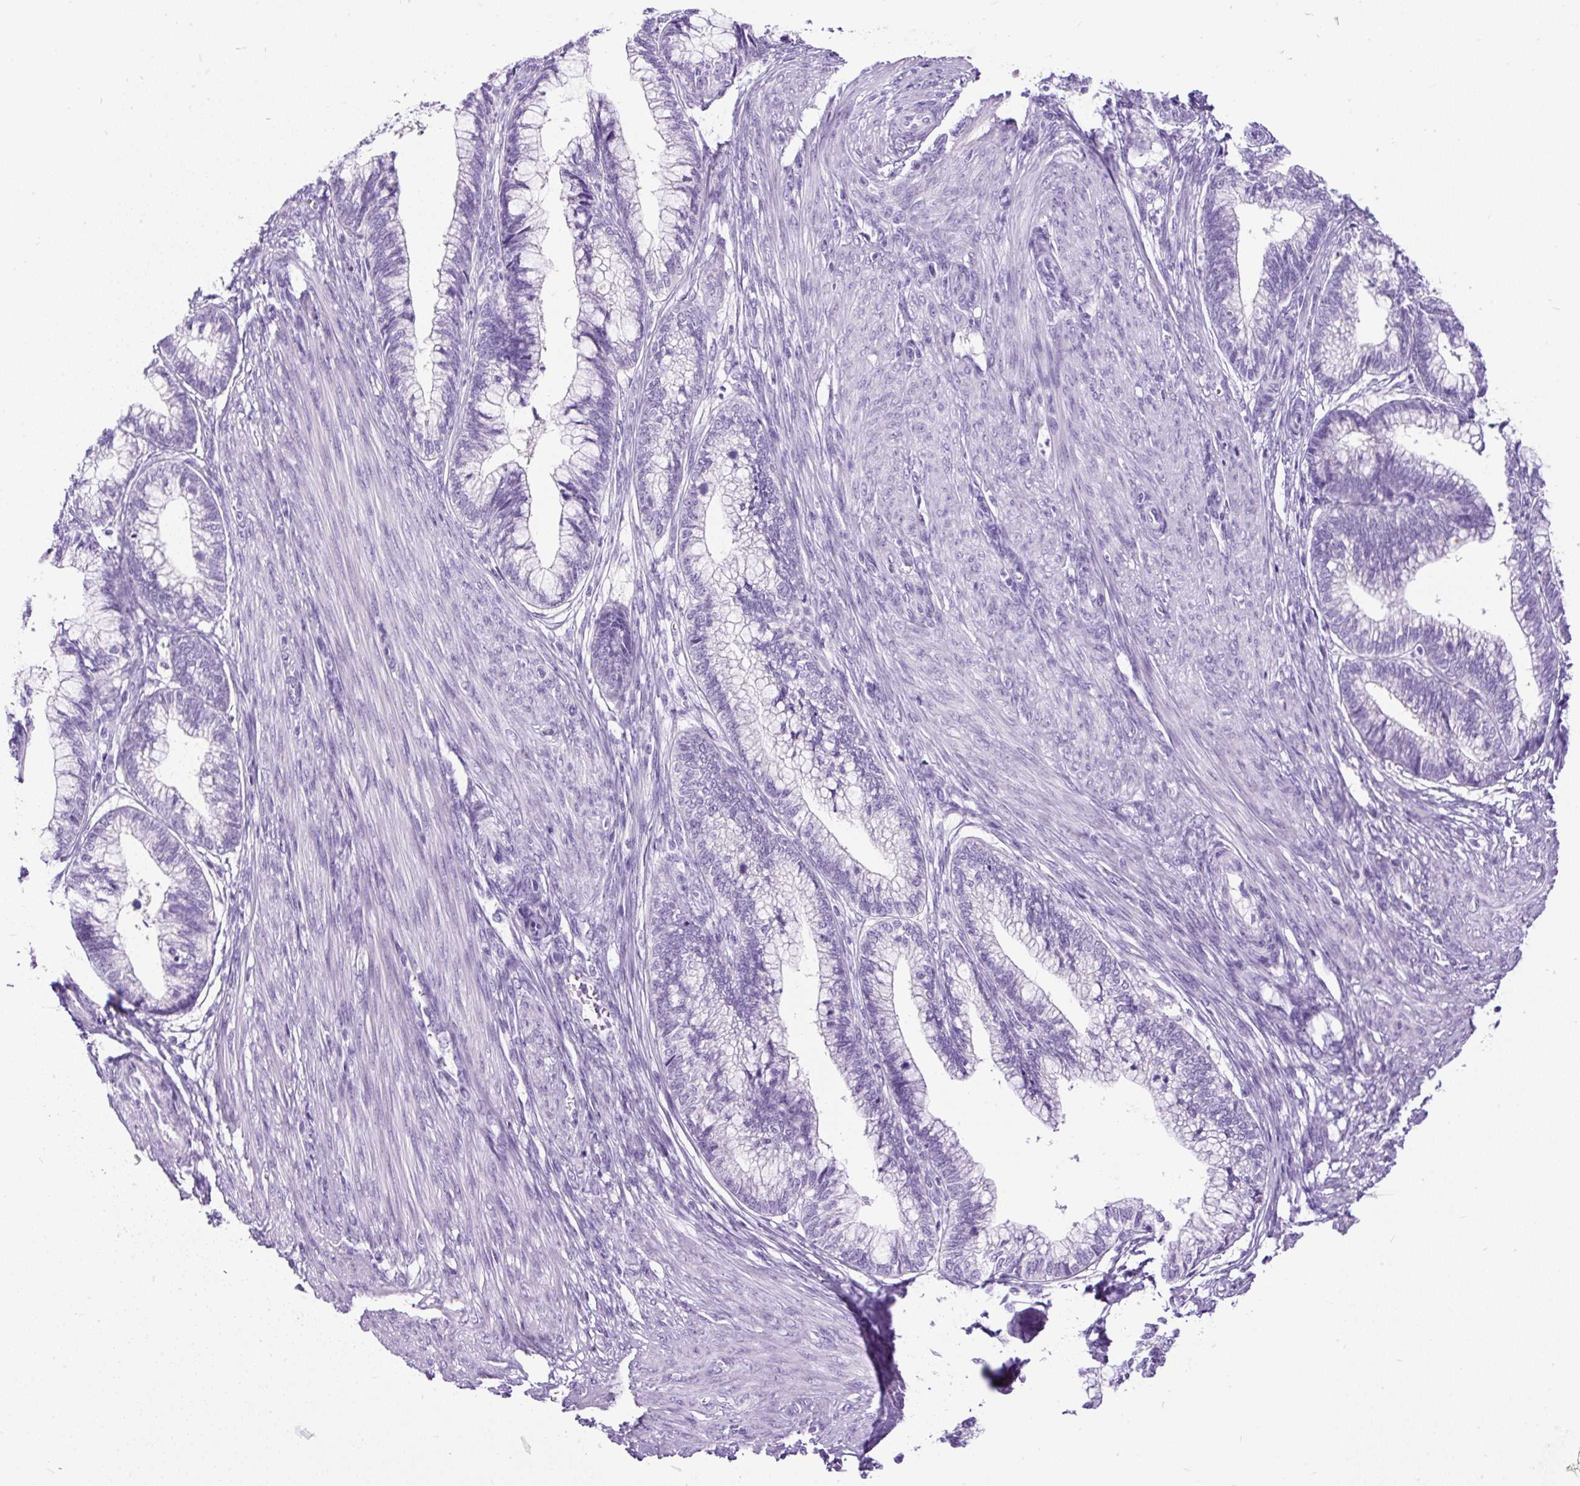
{"staining": {"intensity": "negative", "quantity": "none", "location": "none"}, "tissue": "cervical cancer", "cell_type": "Tumor cells", "image_type": "cancer", "snomed": [{"axis": "morphology", "description": "Adenocarcinoma, NOS"}, {"axis": "topography", "description": "Cervix"}], "caption": "Cervical cancer (adenocarcinoma) was stained to show a protein in brown. There is no significant expression in tumor cells.", "gene": "PDIA2", "patient": {"sex": "female", "age": 44}}